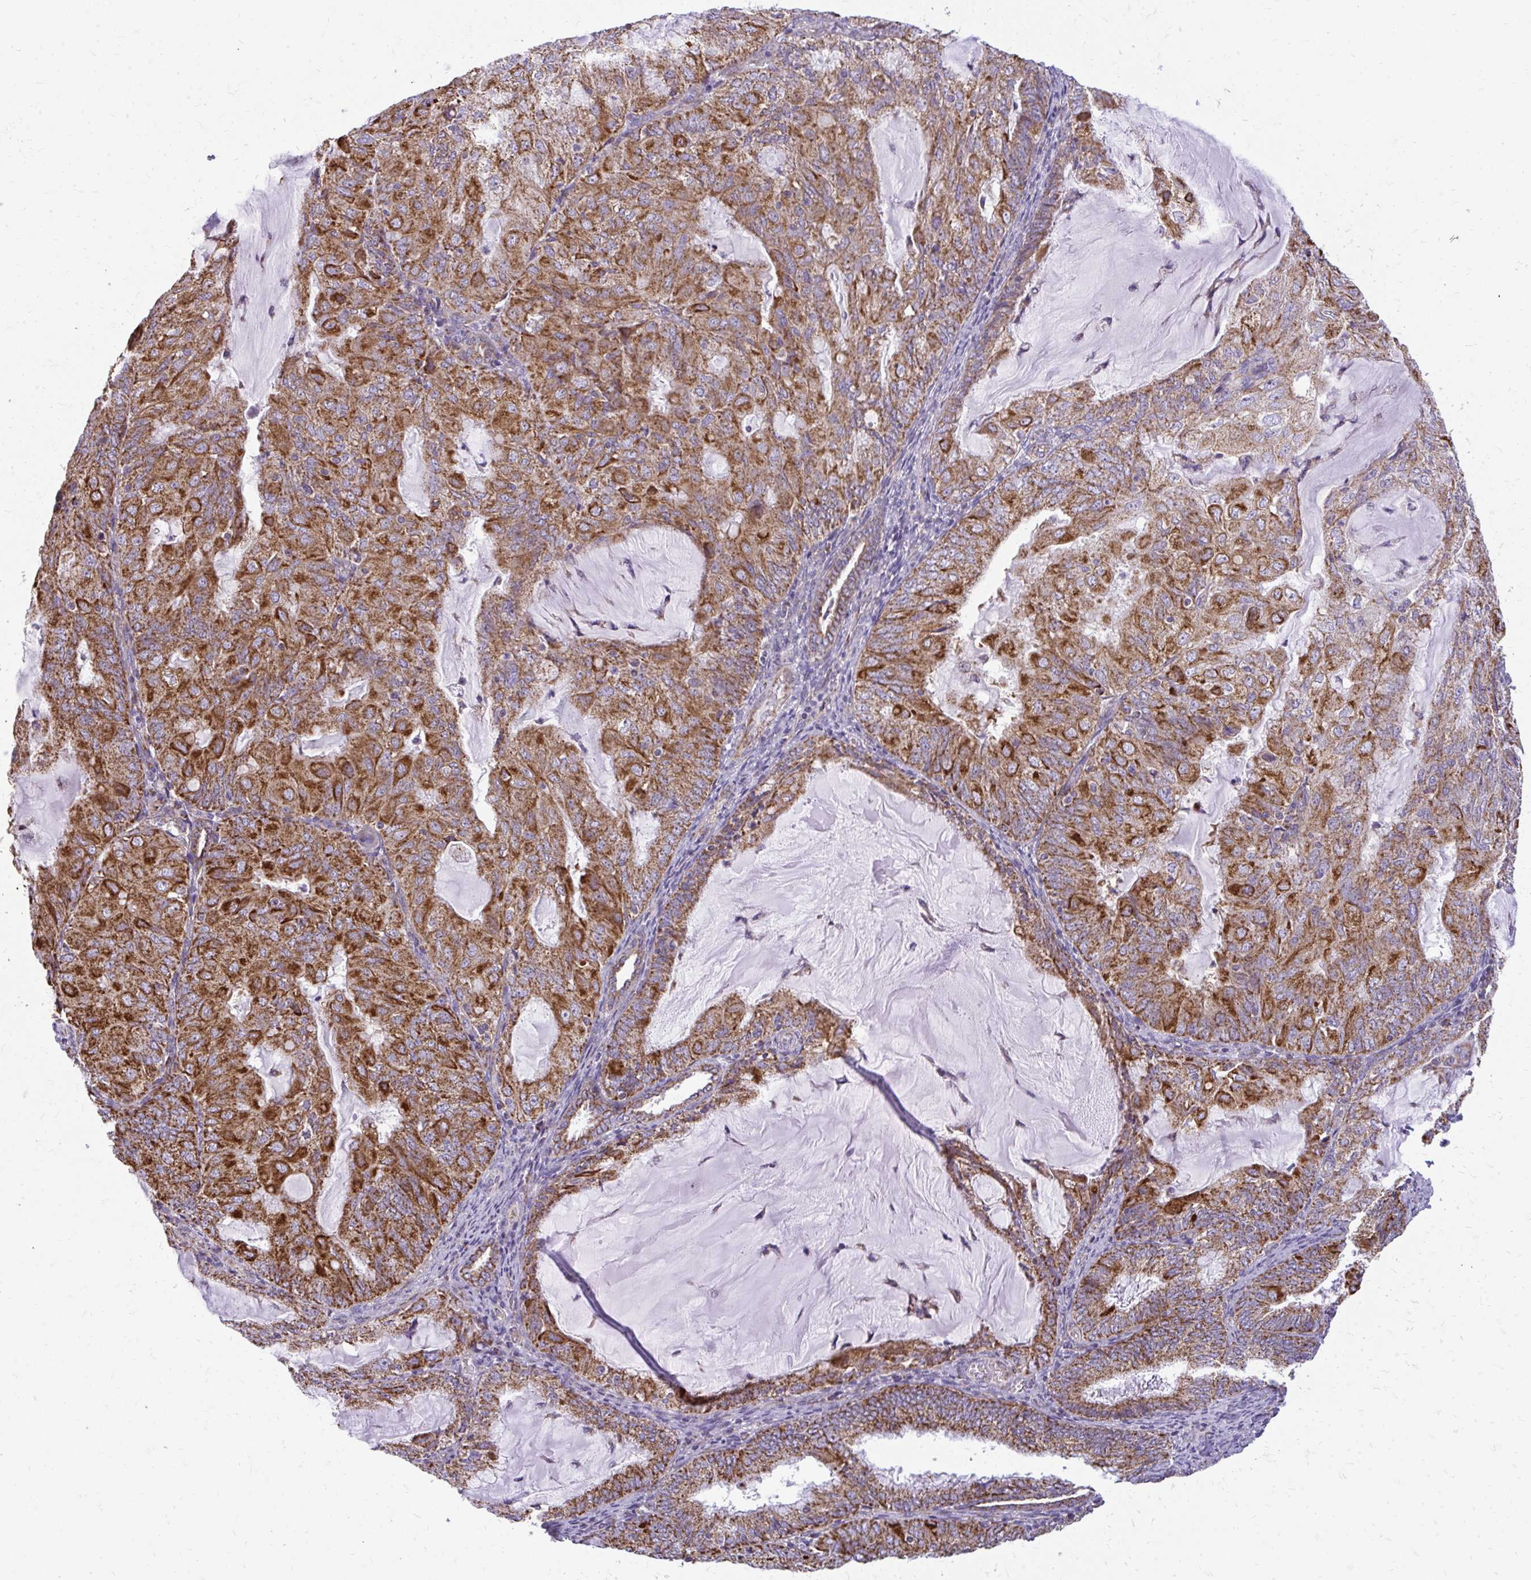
{"staining": {"intensity": "strong", "quantity": ">75%", "location": "cytoplasmic/membranous"}, "tissue": "endometrial cancer", "cell_type": "Tumor cells", "image_type": "cancer", "snomed": [{"axis": "morphology", "description": "Adenocarcinoma, NOS"}, {"axis": "topography", "description": "Endometrium"}], "caption": "IHC micrograph of endometrial cancer (adenocarcinoma) stained for a protein (brown), which reveals high levels of strong cytoplasmic/membranous expression in about >75% of tumor cells.", "gene": "IFIT1", "patient": {"sex": "female", "age": 81}}